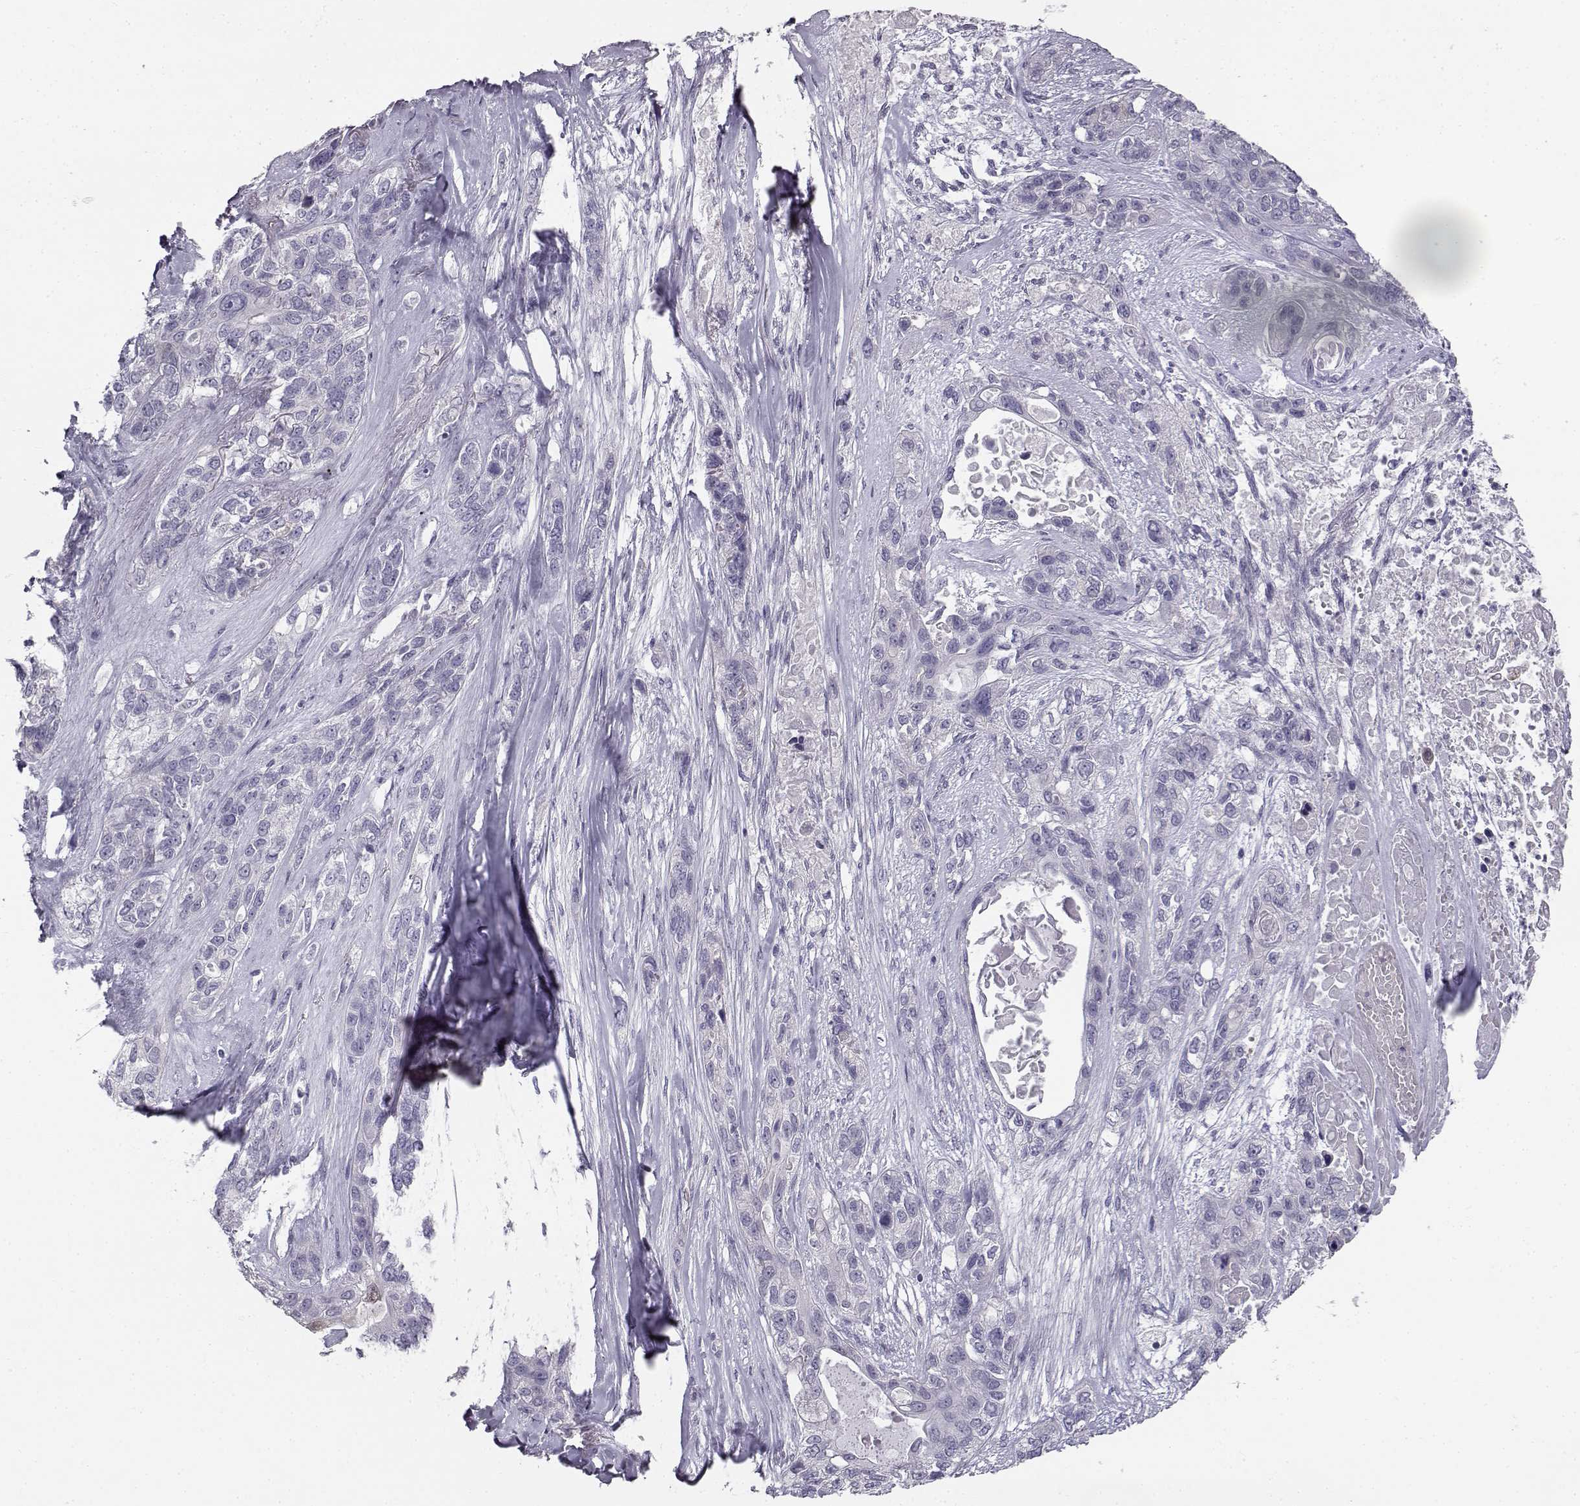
{"staining": {"intensity": "negative", "quantity": "none", "location": "none"}, "tissue": "lung cancer", "cell_type": "Tumor cells", "image_type": "cancer", "snomed": [{"axis": "morphology", "description": "Squamous cell carcinoma, NOS"}, {"axis": "topography", "description": "Lung"}], "caption": "Micrograph shows no protein staining in tumor cells of lung cancer tissue.", "gene": "MYCBPAP", "patient": {"sex": "female", "age": 70}}